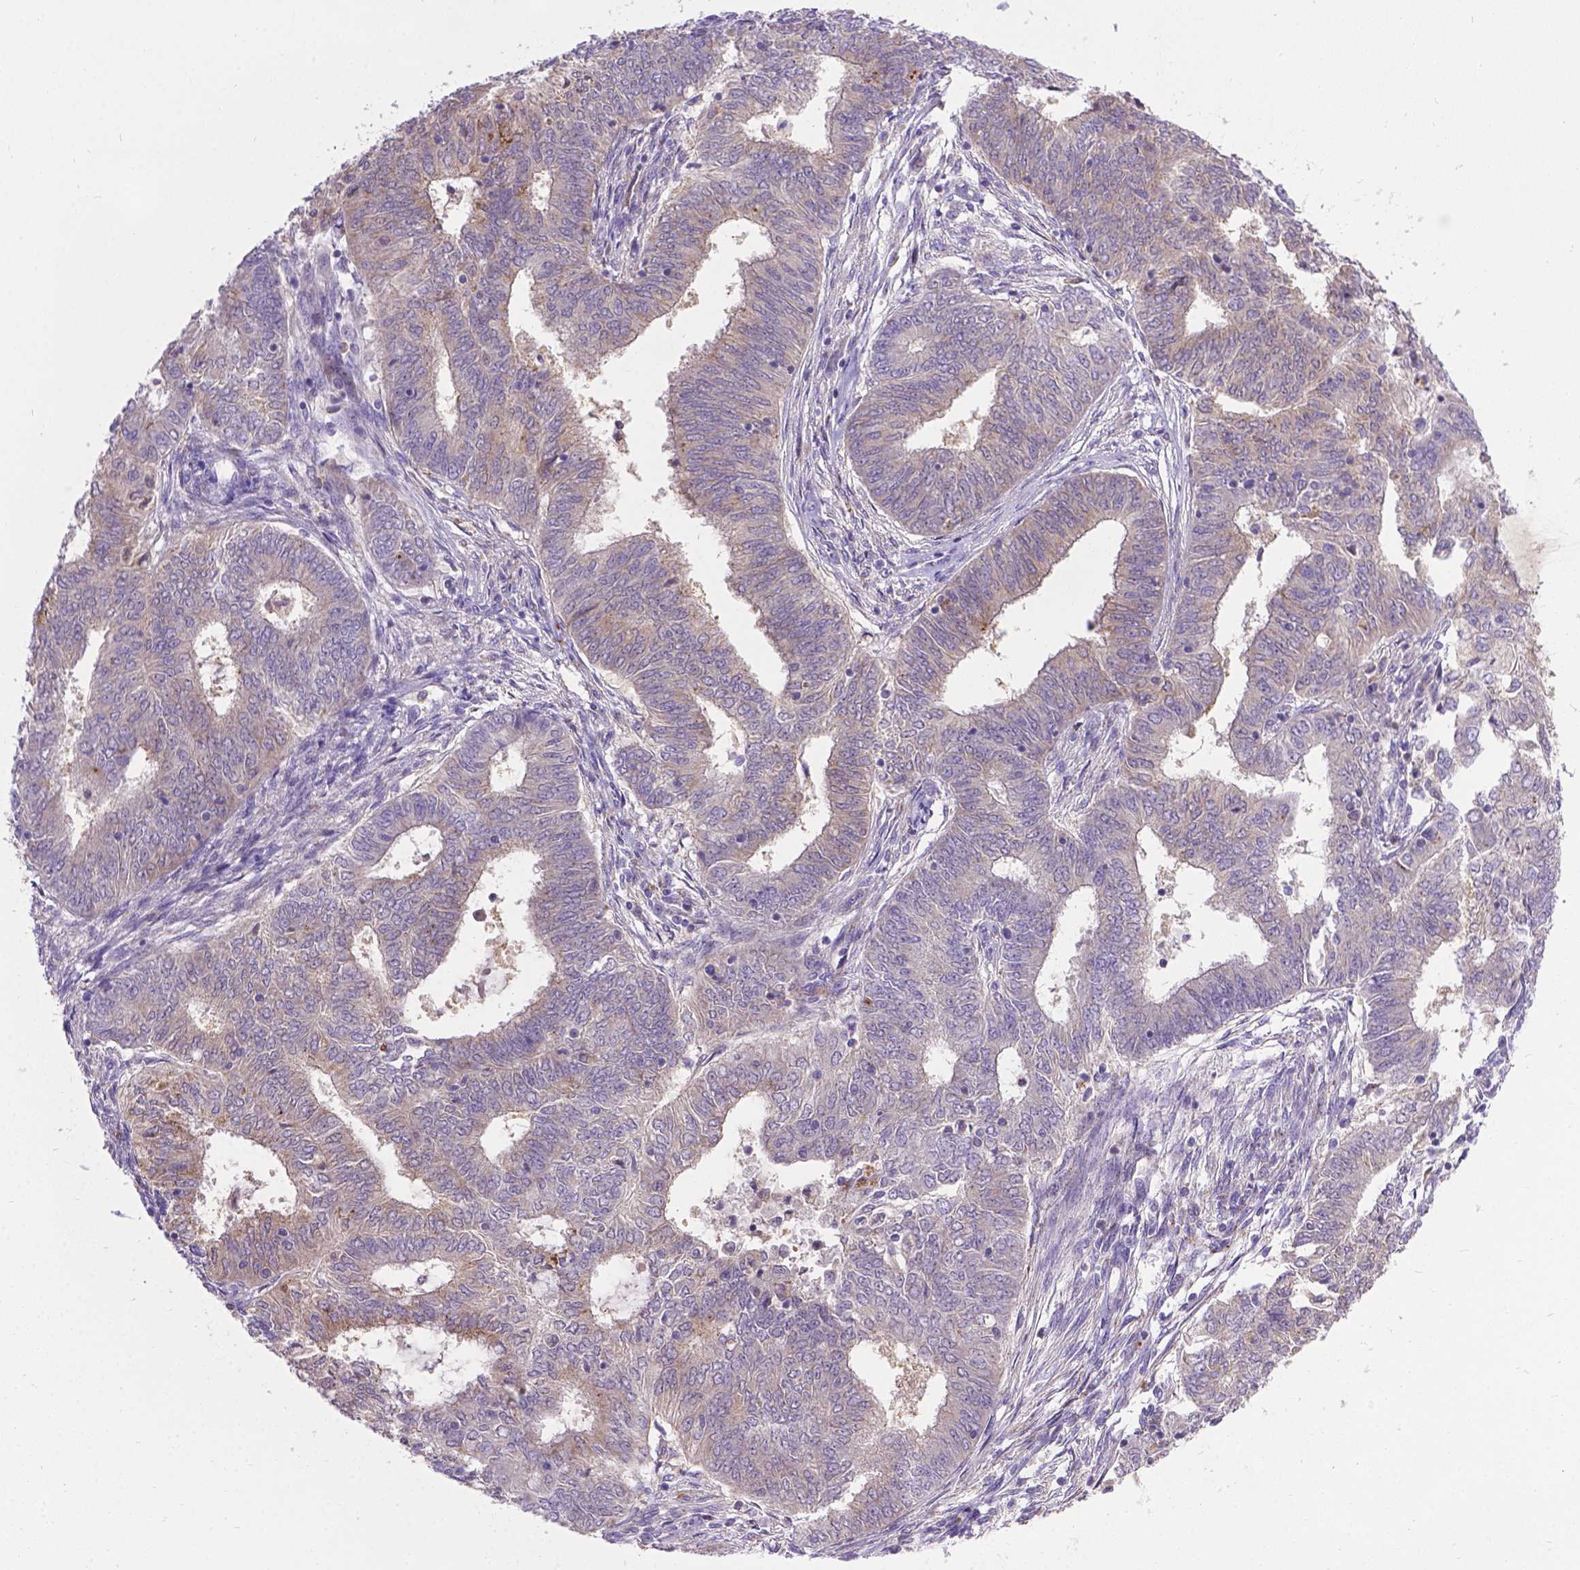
{"staining": {"intensity": "negative", "quantity": "none", "location": "none"}, "tissue": "endometrial cancer", "cell_type": "Tumor cells", "image_type": "cancer", "snomed": [{"axis": "morphology", "description": "Adenocarcinoma, NOS"}, {"axis": "topography", "description": "Endometrium"}], "caption": "An immunohistochemistry (IHC) photomicrograph of endometrial cancer is shown. There is no staining in tumor cells of endometrial cancer.", "gene": "TM4SF18", "patient": {"sex": "female", "age": 62}}